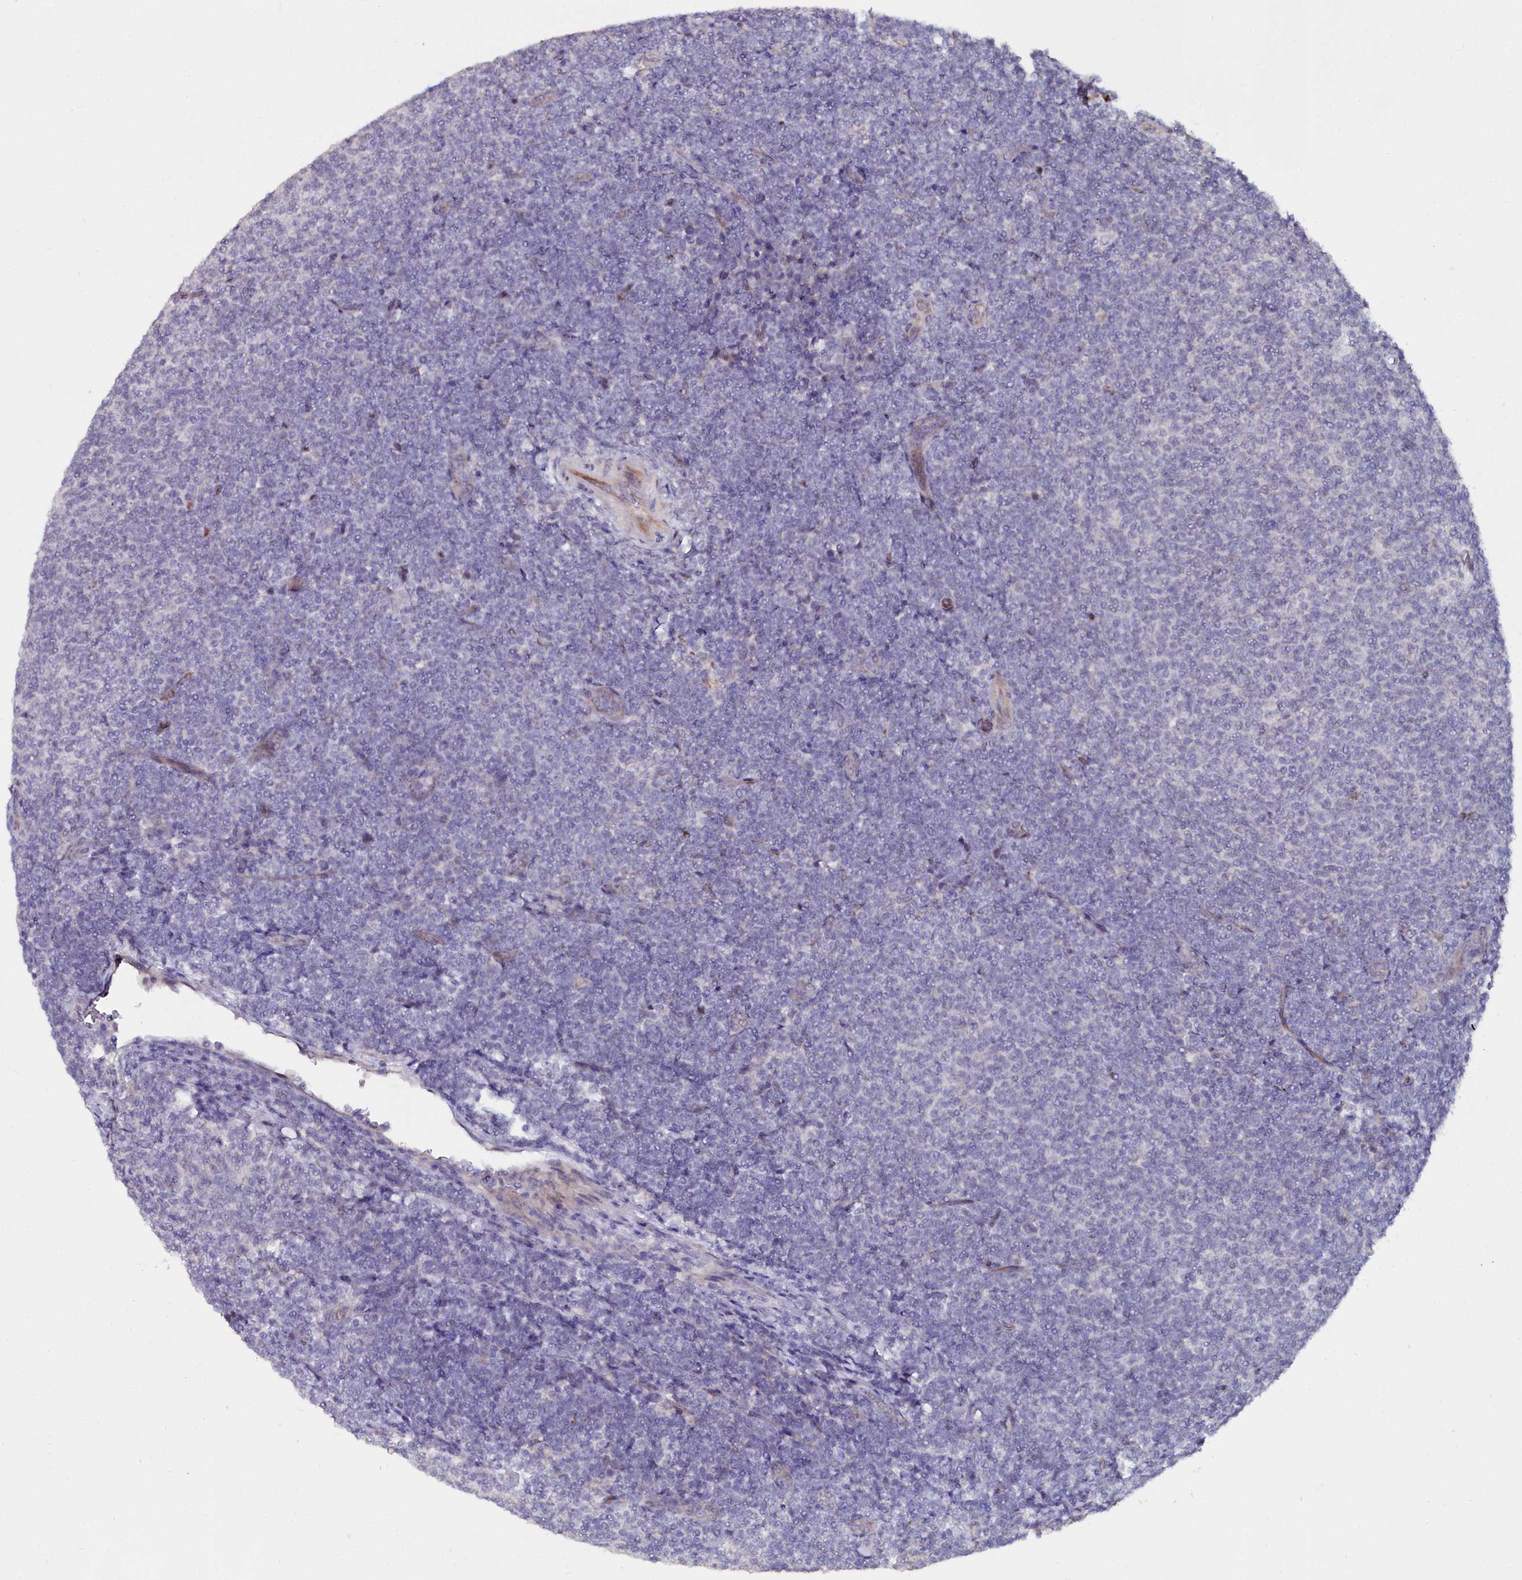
{"staining": {"intensity": "negative", "quantity": "none", "location": "none"}, "tissue": "lymphoma", "cell_type": "Tumor cells", "image_type": "cancer", "snomed": [{"axis": "morphology", "description": "Malignant lymphoma, non-Hodgkin's type, Low grade"}, {"axis": "topography", "description": "Lymph node"}], "caption": "This is a histopathology image of immunohistochemistry staining of malignant lymphoma, non-Hodgkin's type (low-grade), which shows no expression in tumor cells. Nuclei are stained in blue.", "gene": "C4orf19", "patient": {"sex": "male", "age": 66}}